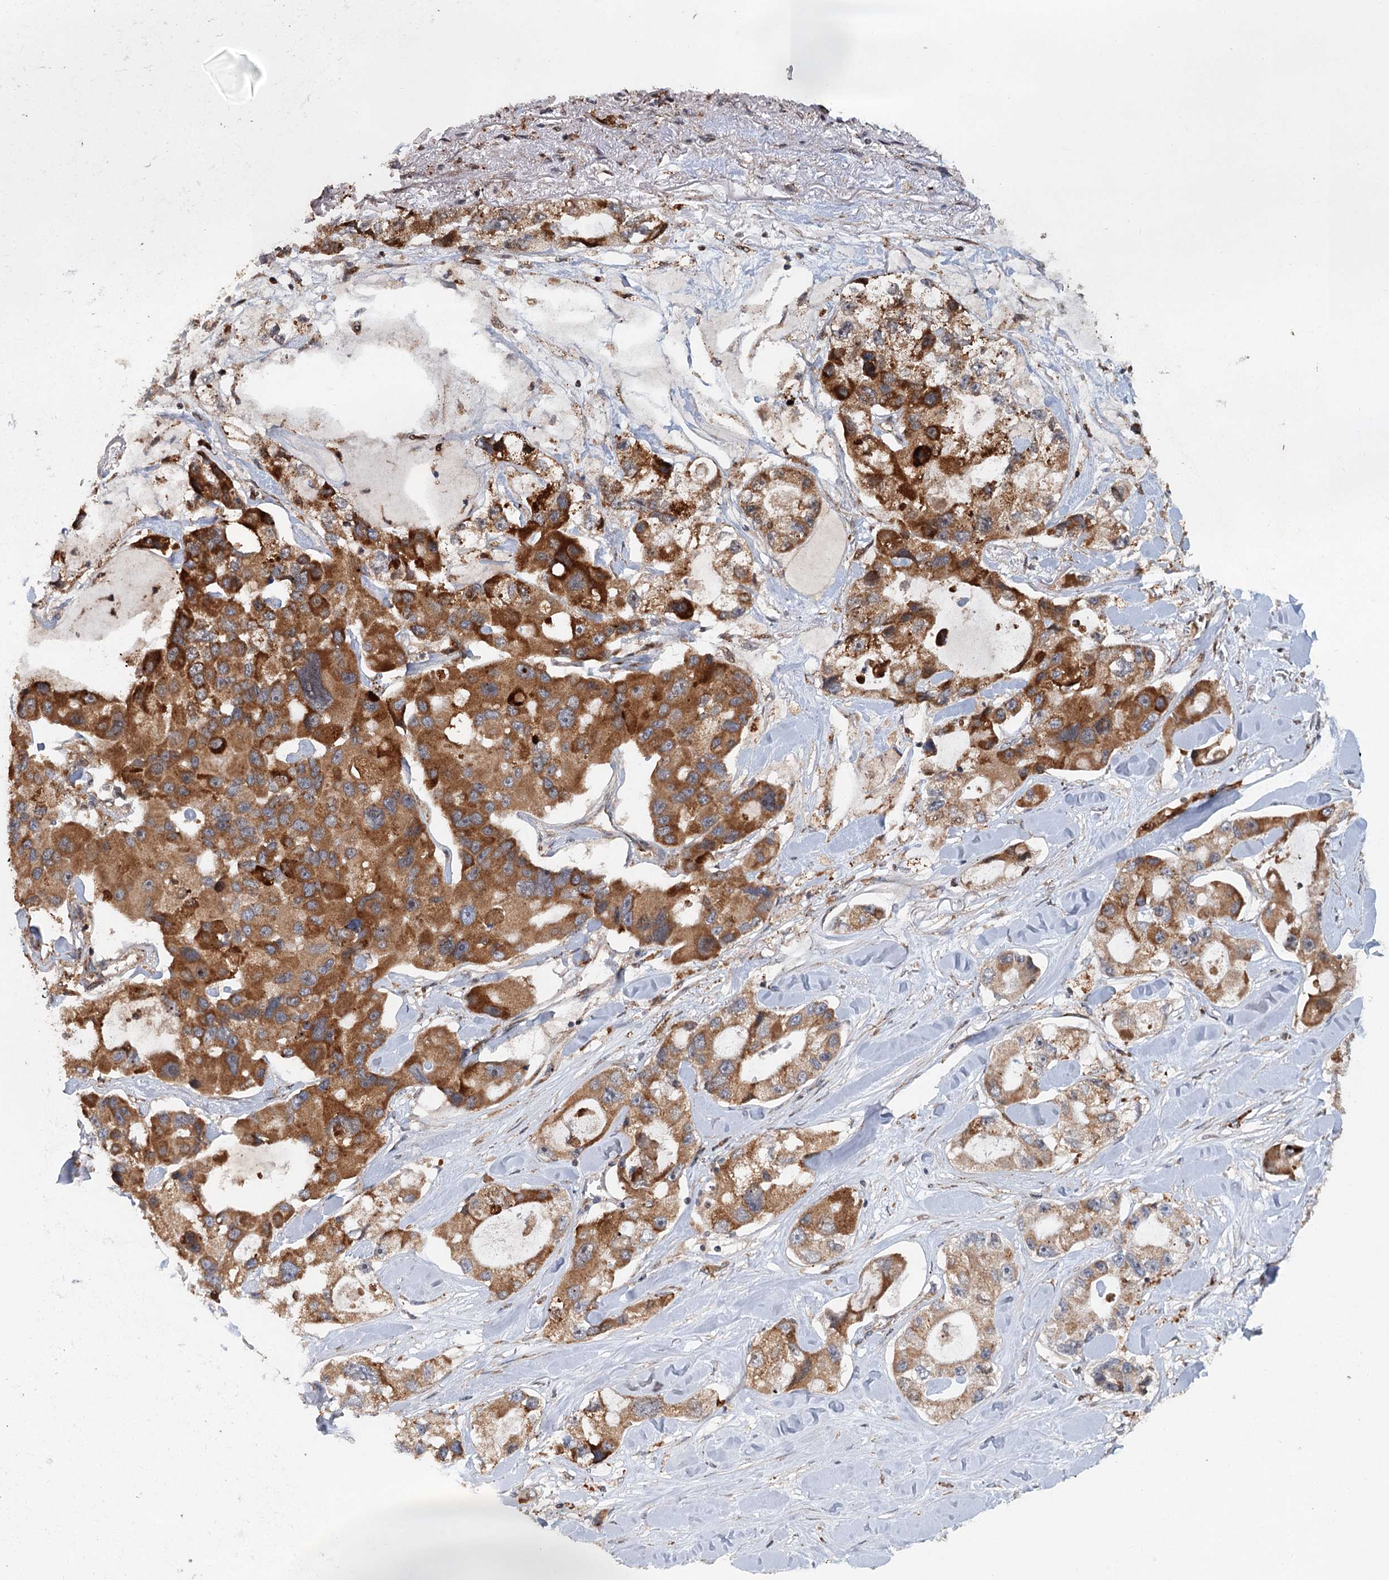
{"staining": {"intensity": "moderate", "quantity": ">75%", "location": "cytoplasmic/membranous"}, "tissue": "lung cancer", "cell_type": "Tumor cells", "image_type": "cancer", "snomed": [{"axis": "morphology", "description": "Adenocarcinoma, NOS"}, {"axis": "topography", "description": "Lung"}], "caption": "Immunohistochemistry (IHC) photomicrograph of human adenocarcinoma (lung) stained for a protein (brown), which reveals medium levels of moderate cytoplasmic/membranous staining in approximately >75% of tumor cells.", "gene": "SRPX2", "patient": {"sex": "female", "age": 54}}